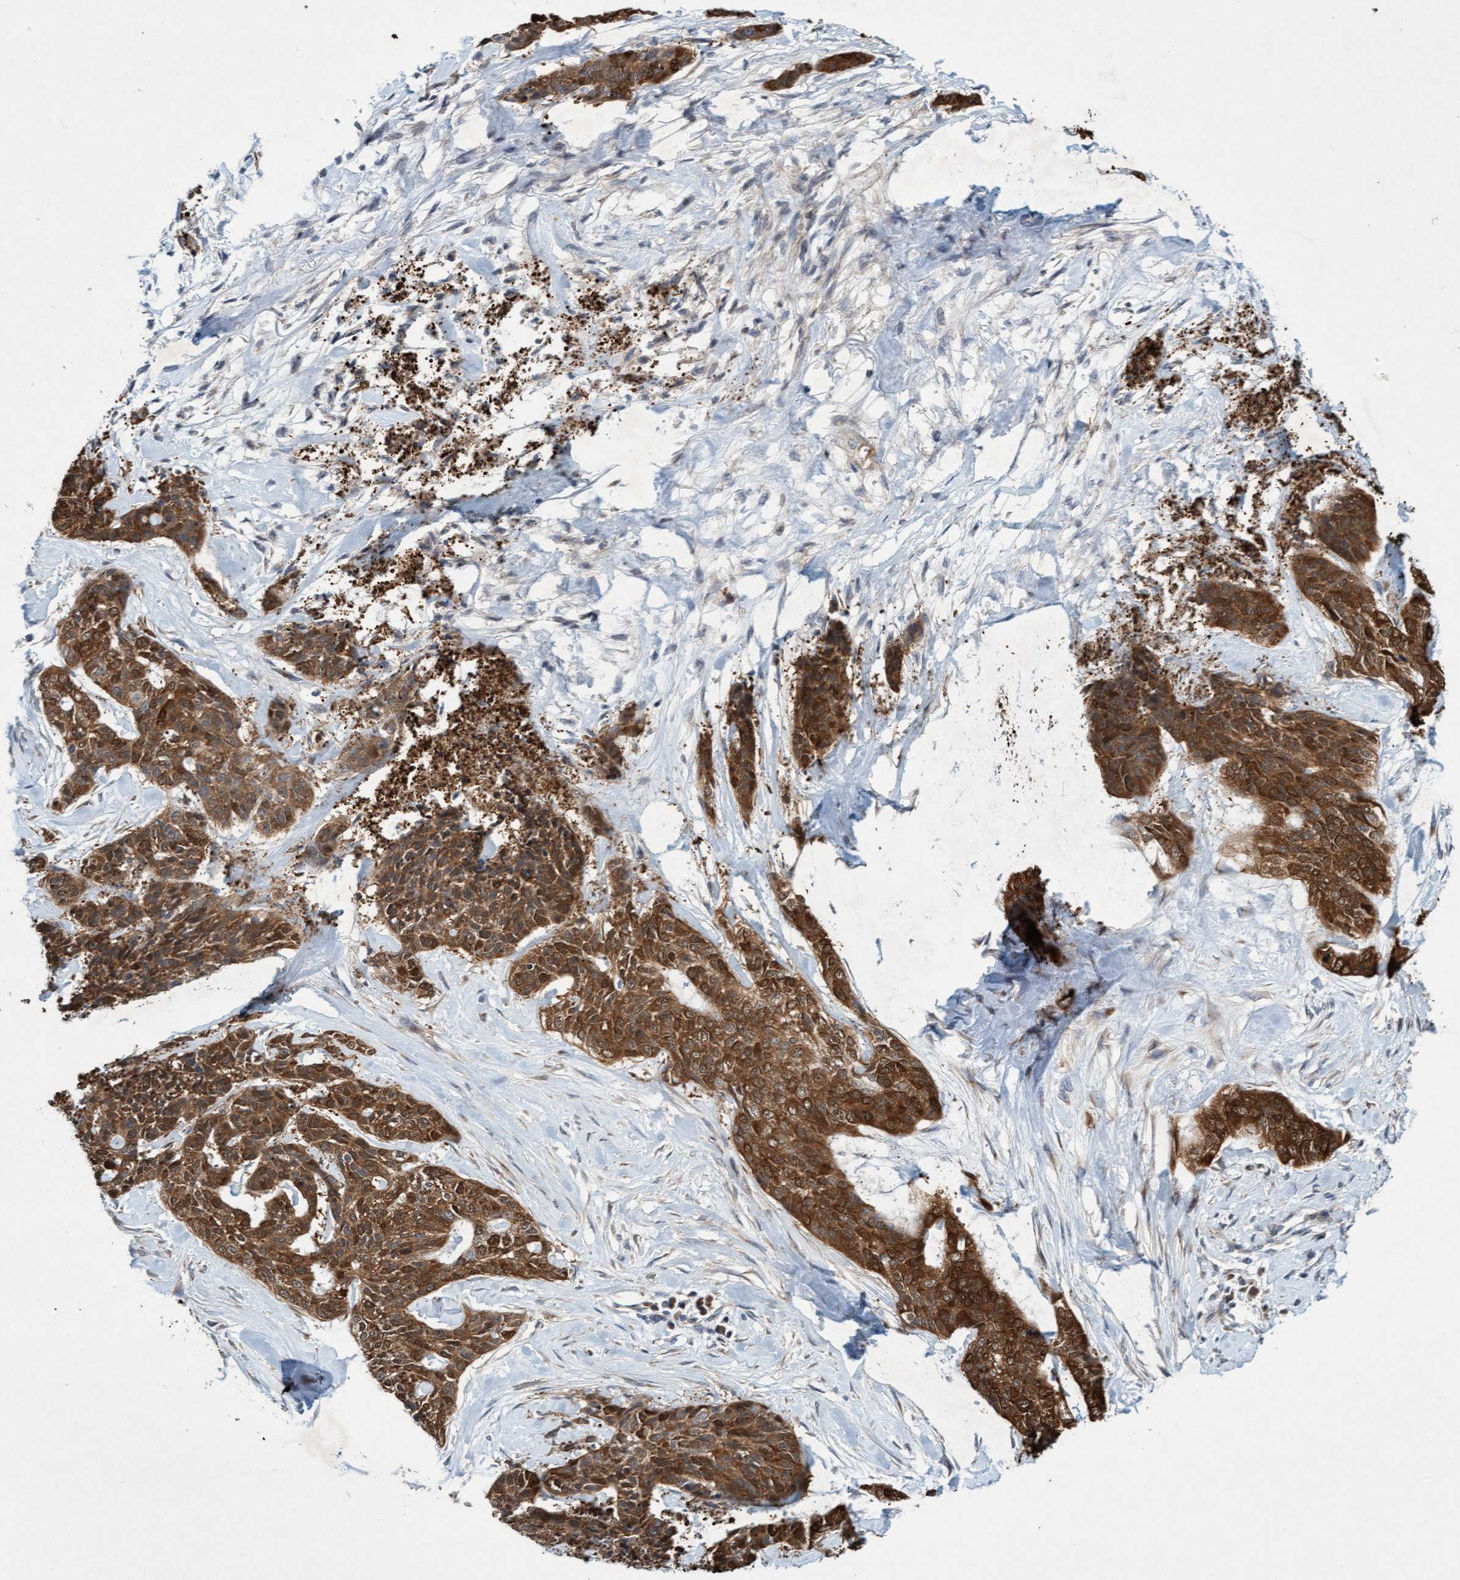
{"staining": {"intensity": "strong", "quantity": ">75%", "location": "cytoplasmic/membranous,nuclear"}, "tissue": "skin cancer", "cell_type": "Tumor cells", "image_type": "cancer", "snomed": [{"axis": "morphology", "description": "Basal cell carcinoma"}, {"axis": "topography", "description": "Skin"}], "caption": "Human skin cancer stained for a protein (brown) displays strong cytoplasmic/membranous and nuclear positive expression in approximately >75% of tumor cells.", "gene": "DDHD2", "patient": {"sex": "female", "age": 64}}